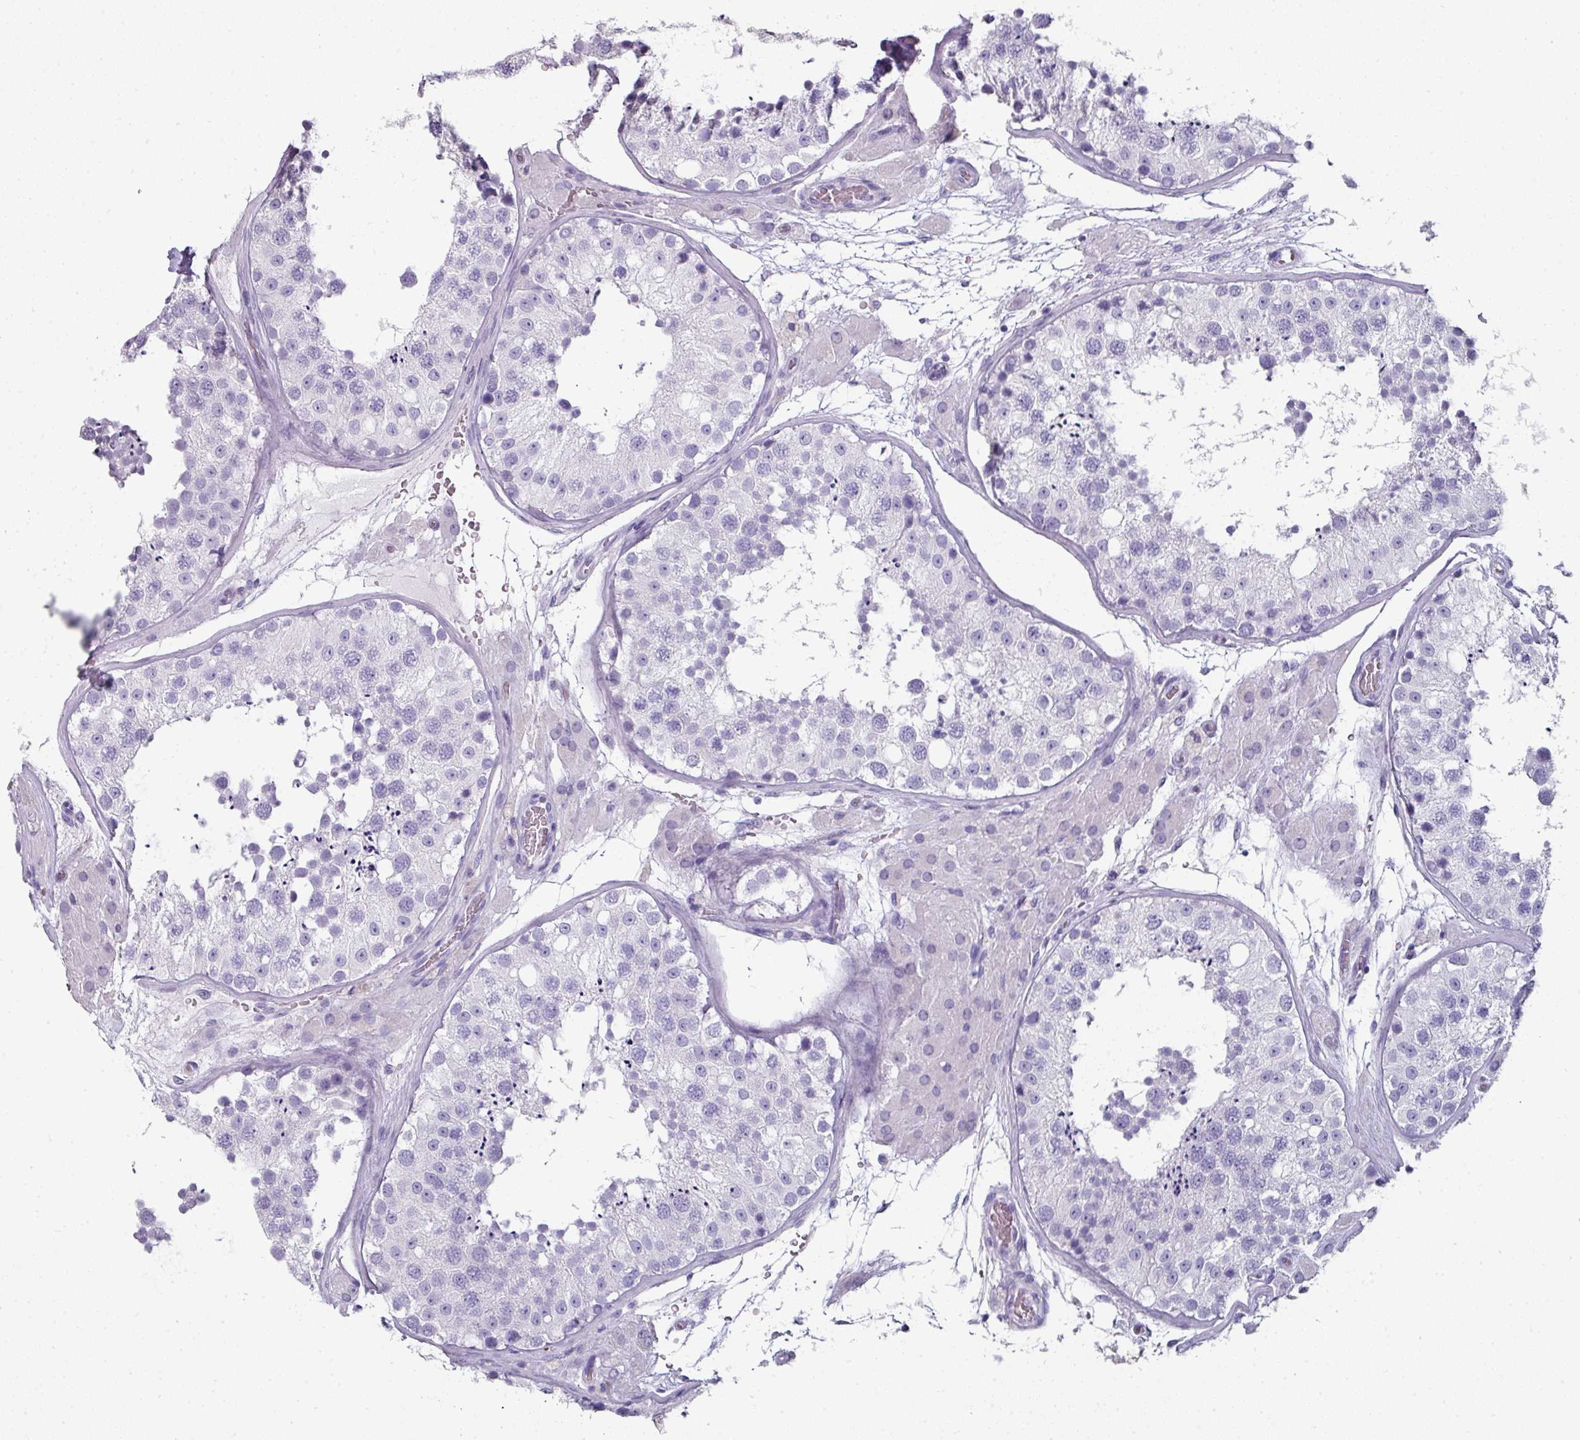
{"staining": {"intensity": "negative", "quantity": "none", "location": "none"}, "tissue": "testis", "cell_type": "Cells in seminiferous ducts", "image_type": "normal", "snomed": [{"axis": "morphology", "description": "Normal tissue, NOS"}, {"axis": "topography", "description": "Testis"}], "caption": "Immunohistochemistry (IHC) of benign human testis shows no positivity in cells in seminiferous ducts.", "gene": "SLC17A7", "patient": {"sex": "male", "age": 26}}